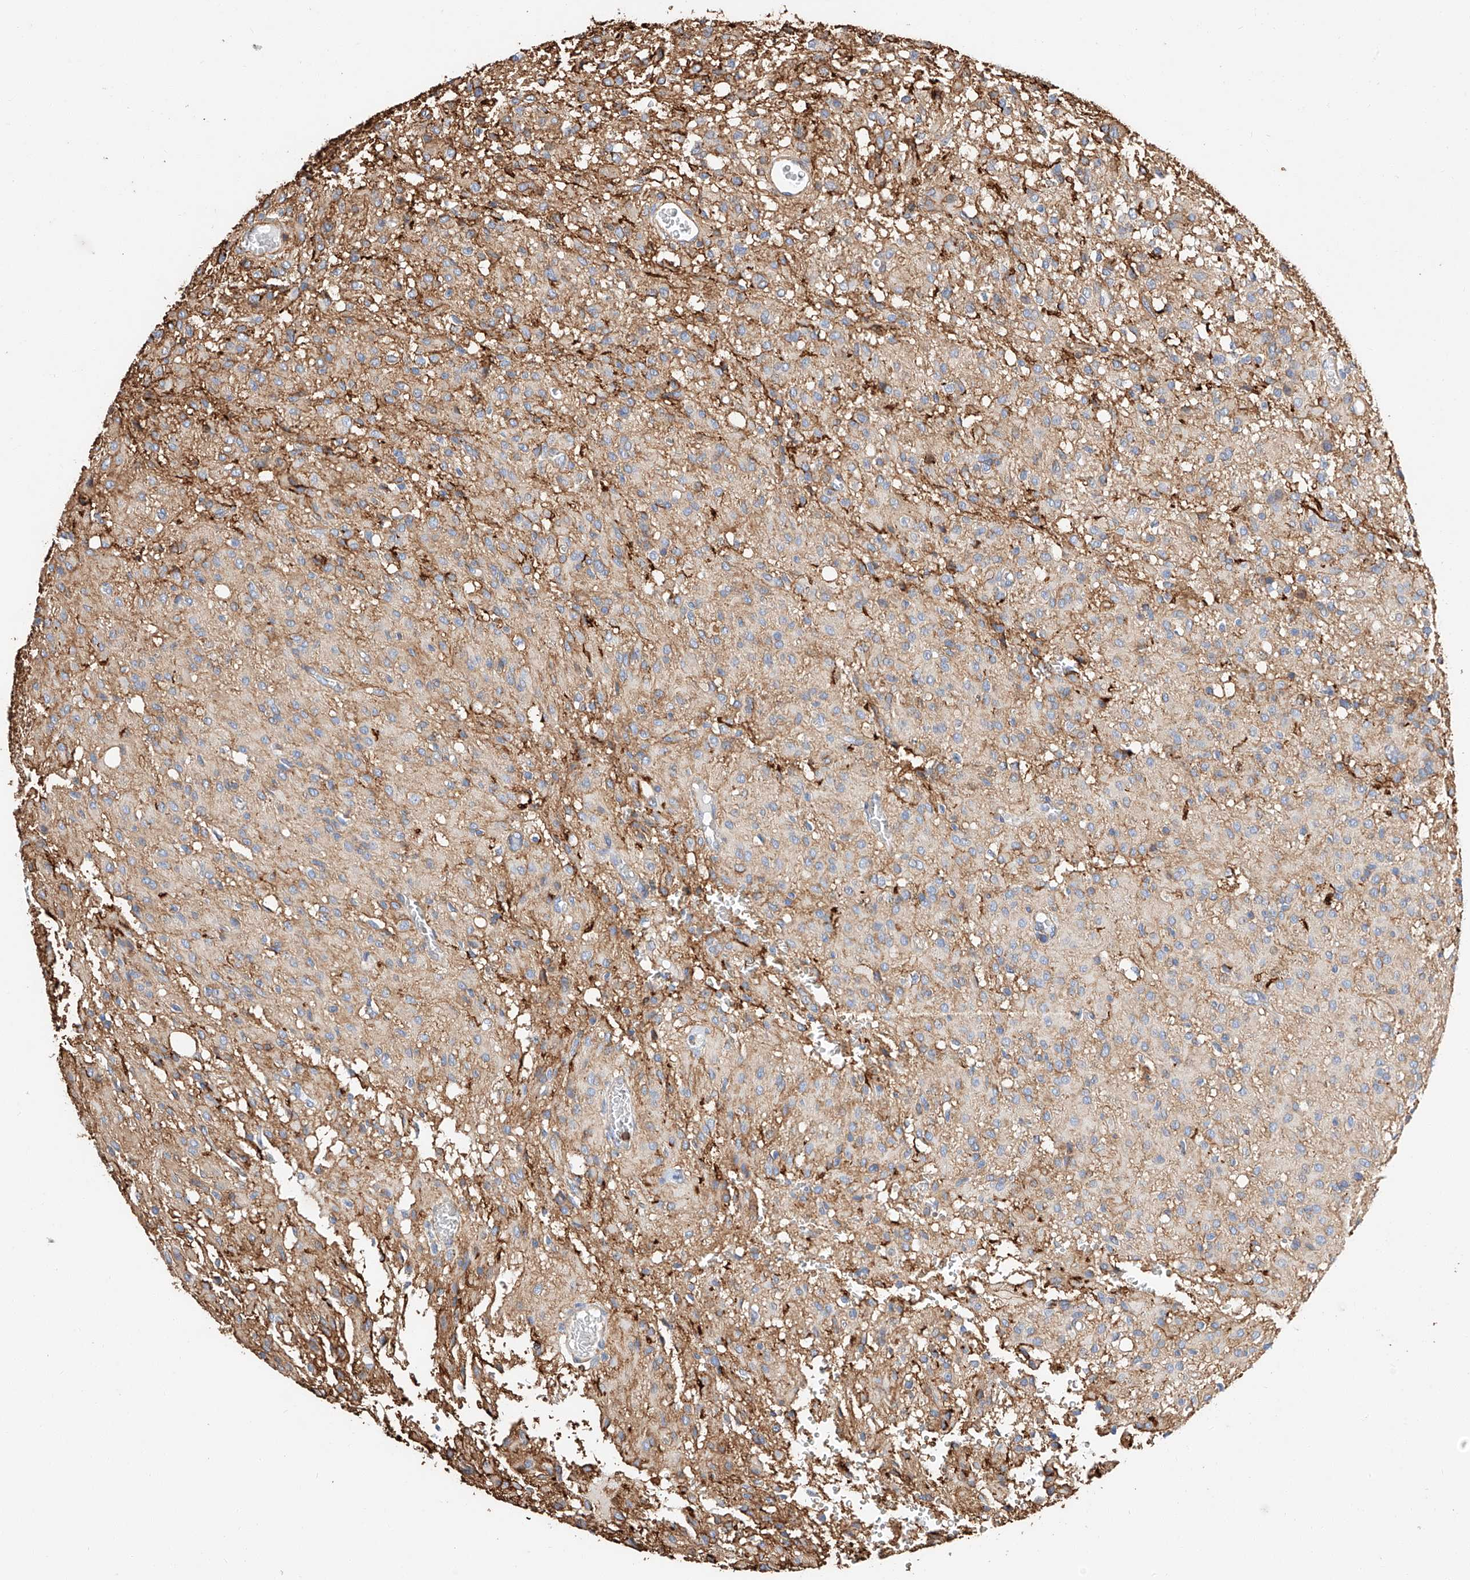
{"staining": {"intensity": "weak", "quantity": "<25%", "location": "cytoplasmic/membranous"}, "tissue": "glioma", "cell_type": "Tumor cells", "image_type": "cancer", "snomed": [{"axis": "morphology", "description": "Glioma, malignant, High grade"}, {"axis": "topography", "description": "Brain"}], "caption": "This is an immunohistochemistry (IHC) histopathology image of high-grade glioma (malignant). There is no positivity in tumor cells.", "gene": "WFS1", "patient": {"sex": "female", "age": 59}}